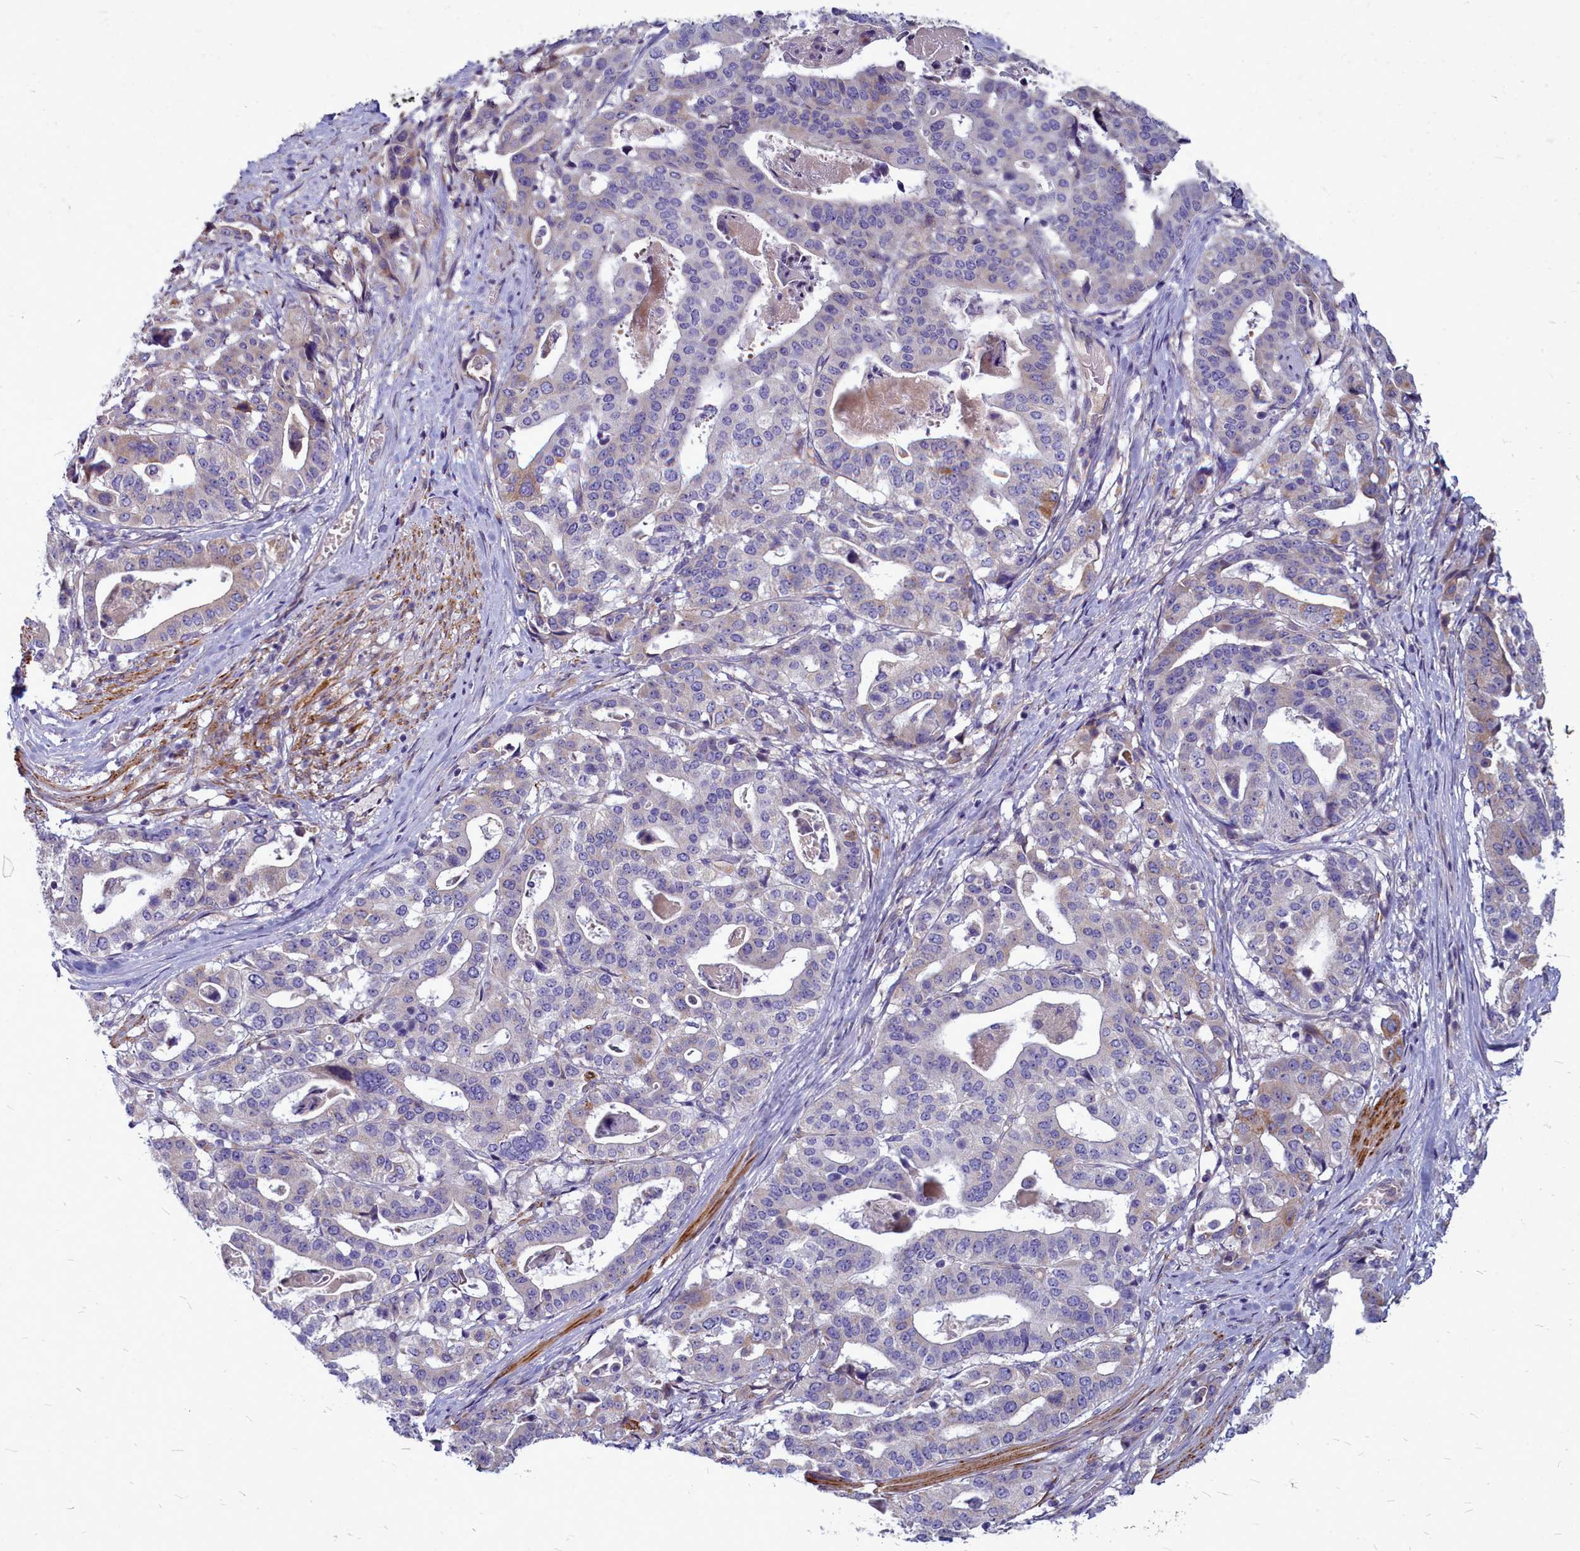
{"staining": {"intensity": "negative", "quantity": "none", "location": "none"}, "tissue": "stomach cancer", "cell_type": "Tumor cells", "image_type": "cancer", "snomed": [{"axis": "morphology", "description": "Adenocarcinoma, NOS"}, {"axis": "topography", "description": "Stomach"}], "caption": "Human stomach cancer stained for a protein using immunohistochemistry reveals no staining in tumor cells.", "gene": "SMPD4", "patient": {"sex": "male", "age": 48}}